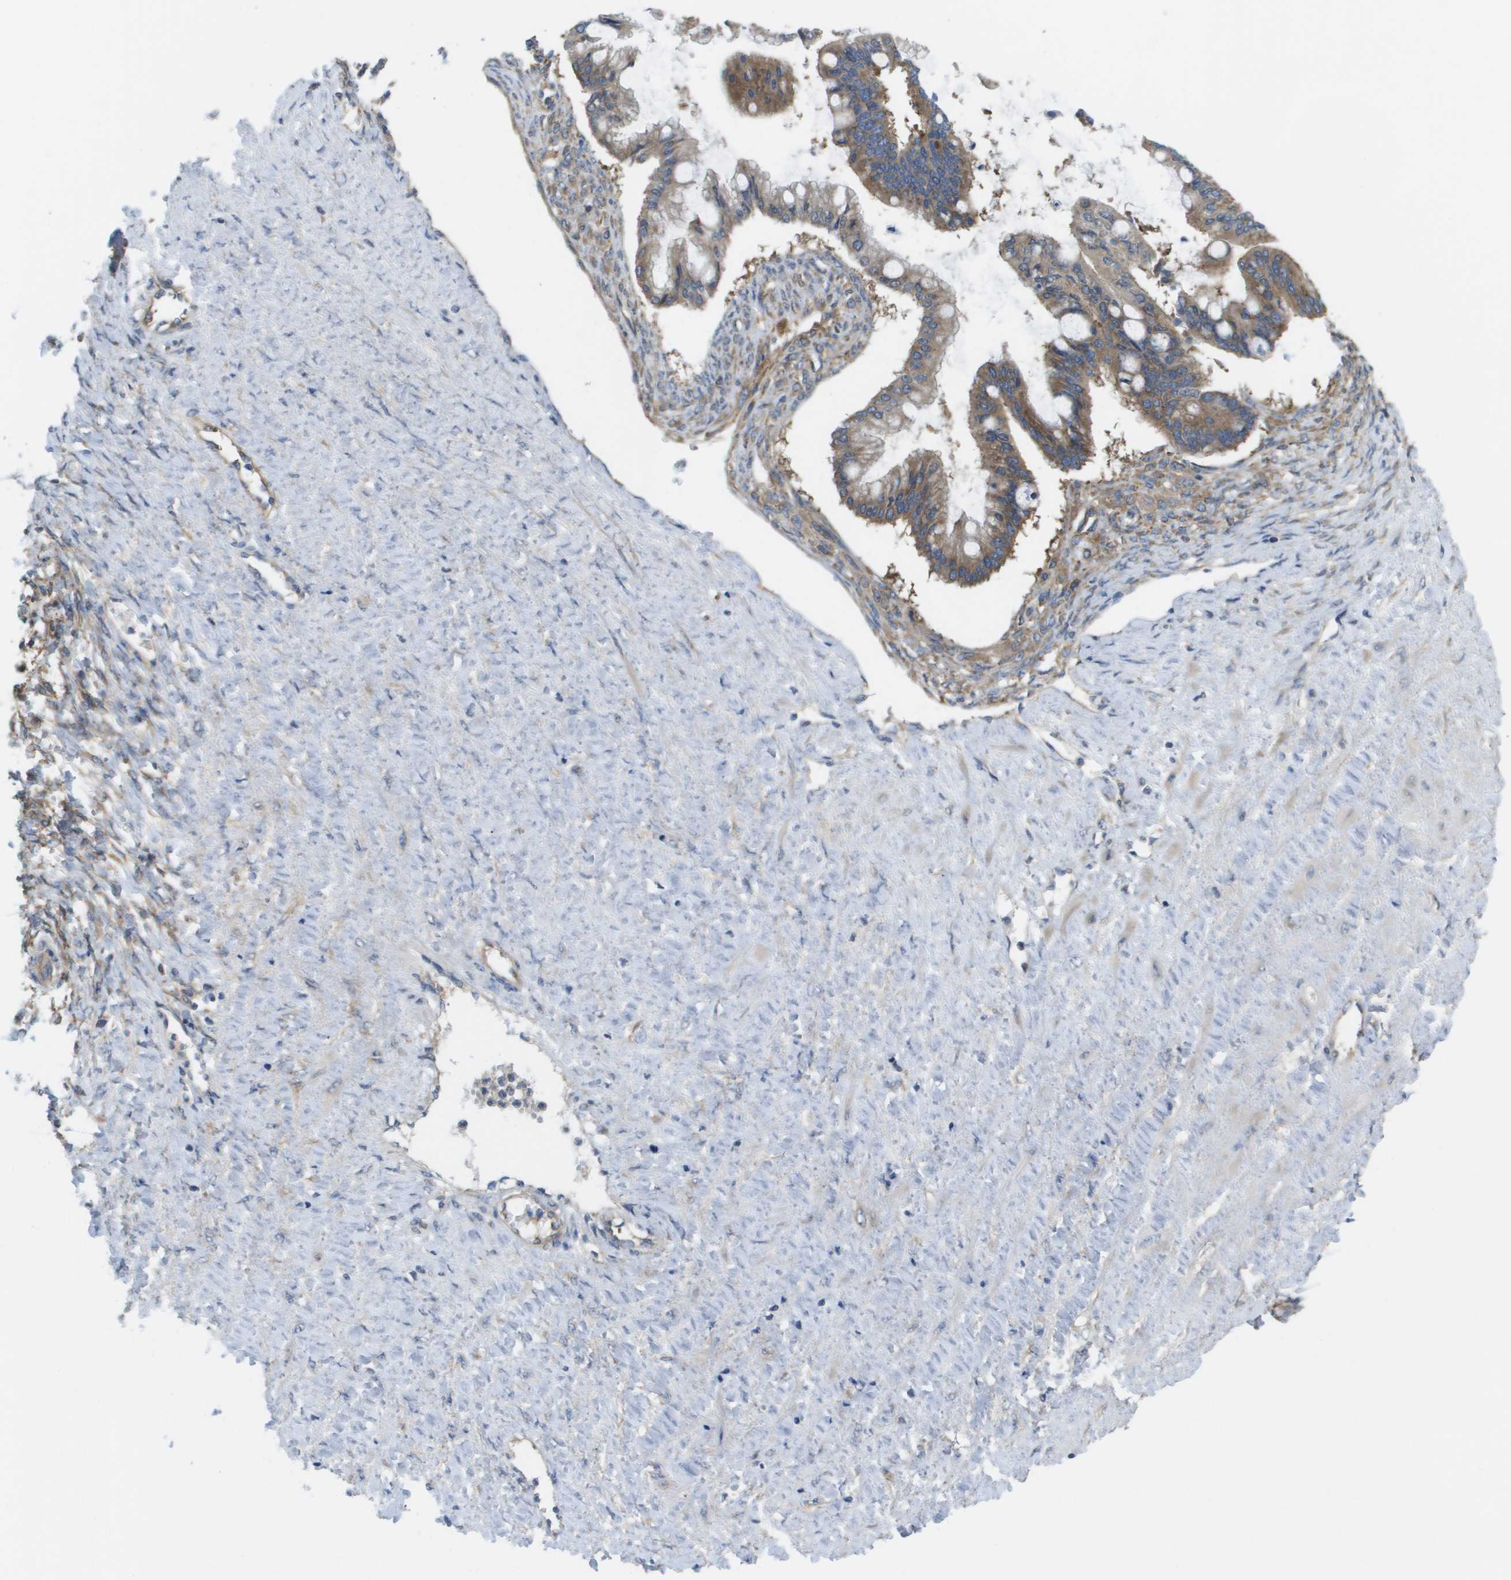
{"staining": {"intensity": "moderate", "quantity": ">75%", "location": "cytoplasmic/membranous"}, "tissue": "ovarian cancer", "cell_type": "Tumor cells", "image_type": "cancer", "snomed": [{"axis": "morphology", "description": "Cystadenocarcinoma, mucinous, NOS"}, {"axis": "topography", "description": "Ovary"}], "caption": "Immunohistochemical staining of ovarian mucinous cystadenocarcinoma displays medium levels of moderate cytoplasmic/membranous staining in about >75% of tumor cells. (IHC, brightfield microscopy, high magnification).", "gene": "EIF4G2", "patient": {"sex": "female", "age": 73}}